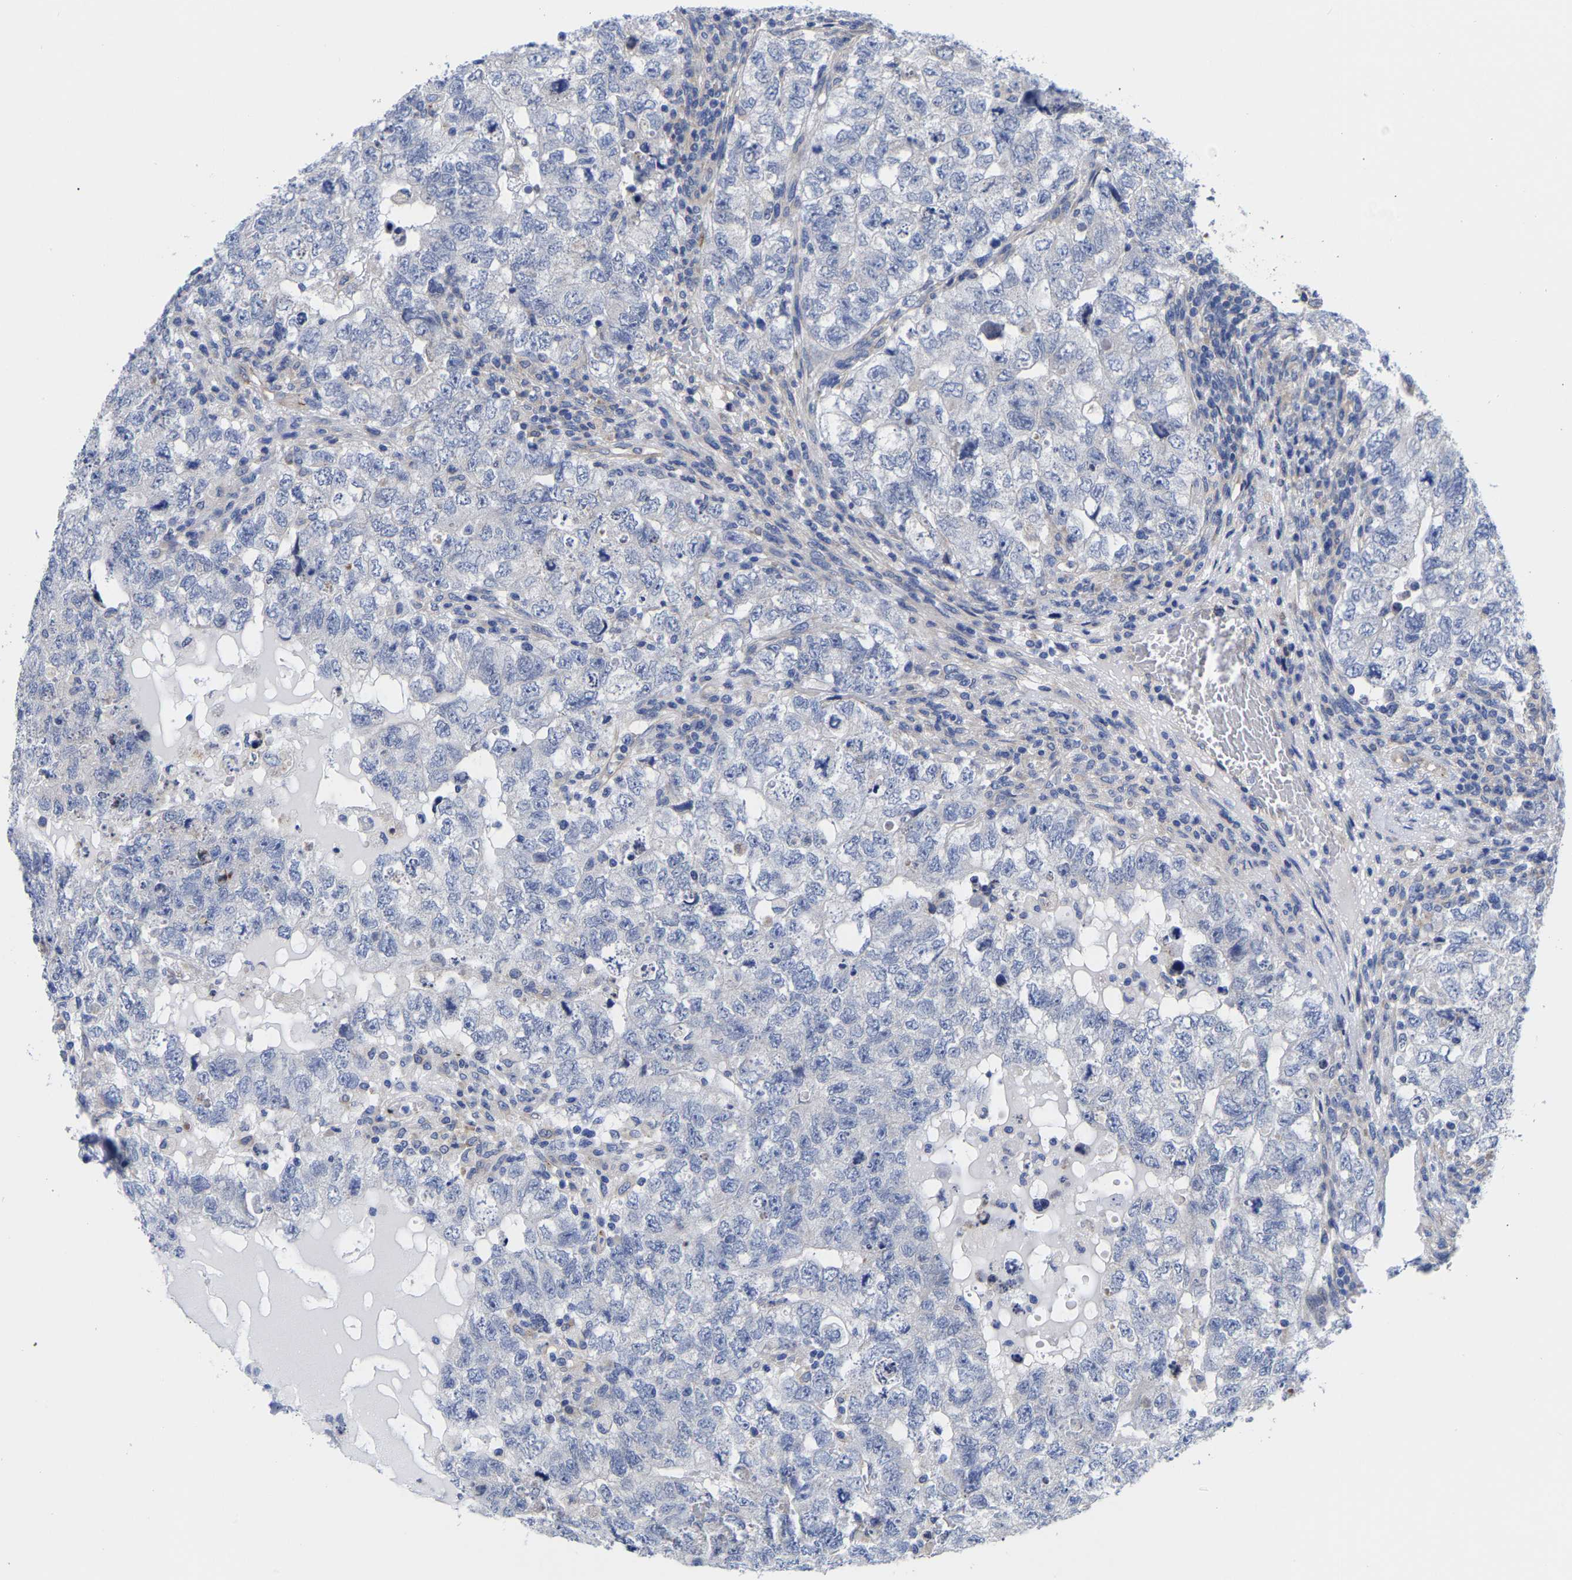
{"staining": {"intensity": "negative", "quantity": "none", "location": "none"}, "tissue": "testis cancer", "cell_type": "Tumor cells", "image_type": "cancer", "snomed": [{"axis": "morphology", "description": "Carcinoma, Embryonal, NOS"}, {"axis": "topography", "description": "Testis"}], "caption": "An image of human testis cancer (embryonal carcinoma) is negative for staining in tumor cells.", "gene": "CFAP298", "patient": {"sex": "male", "age": 36}}